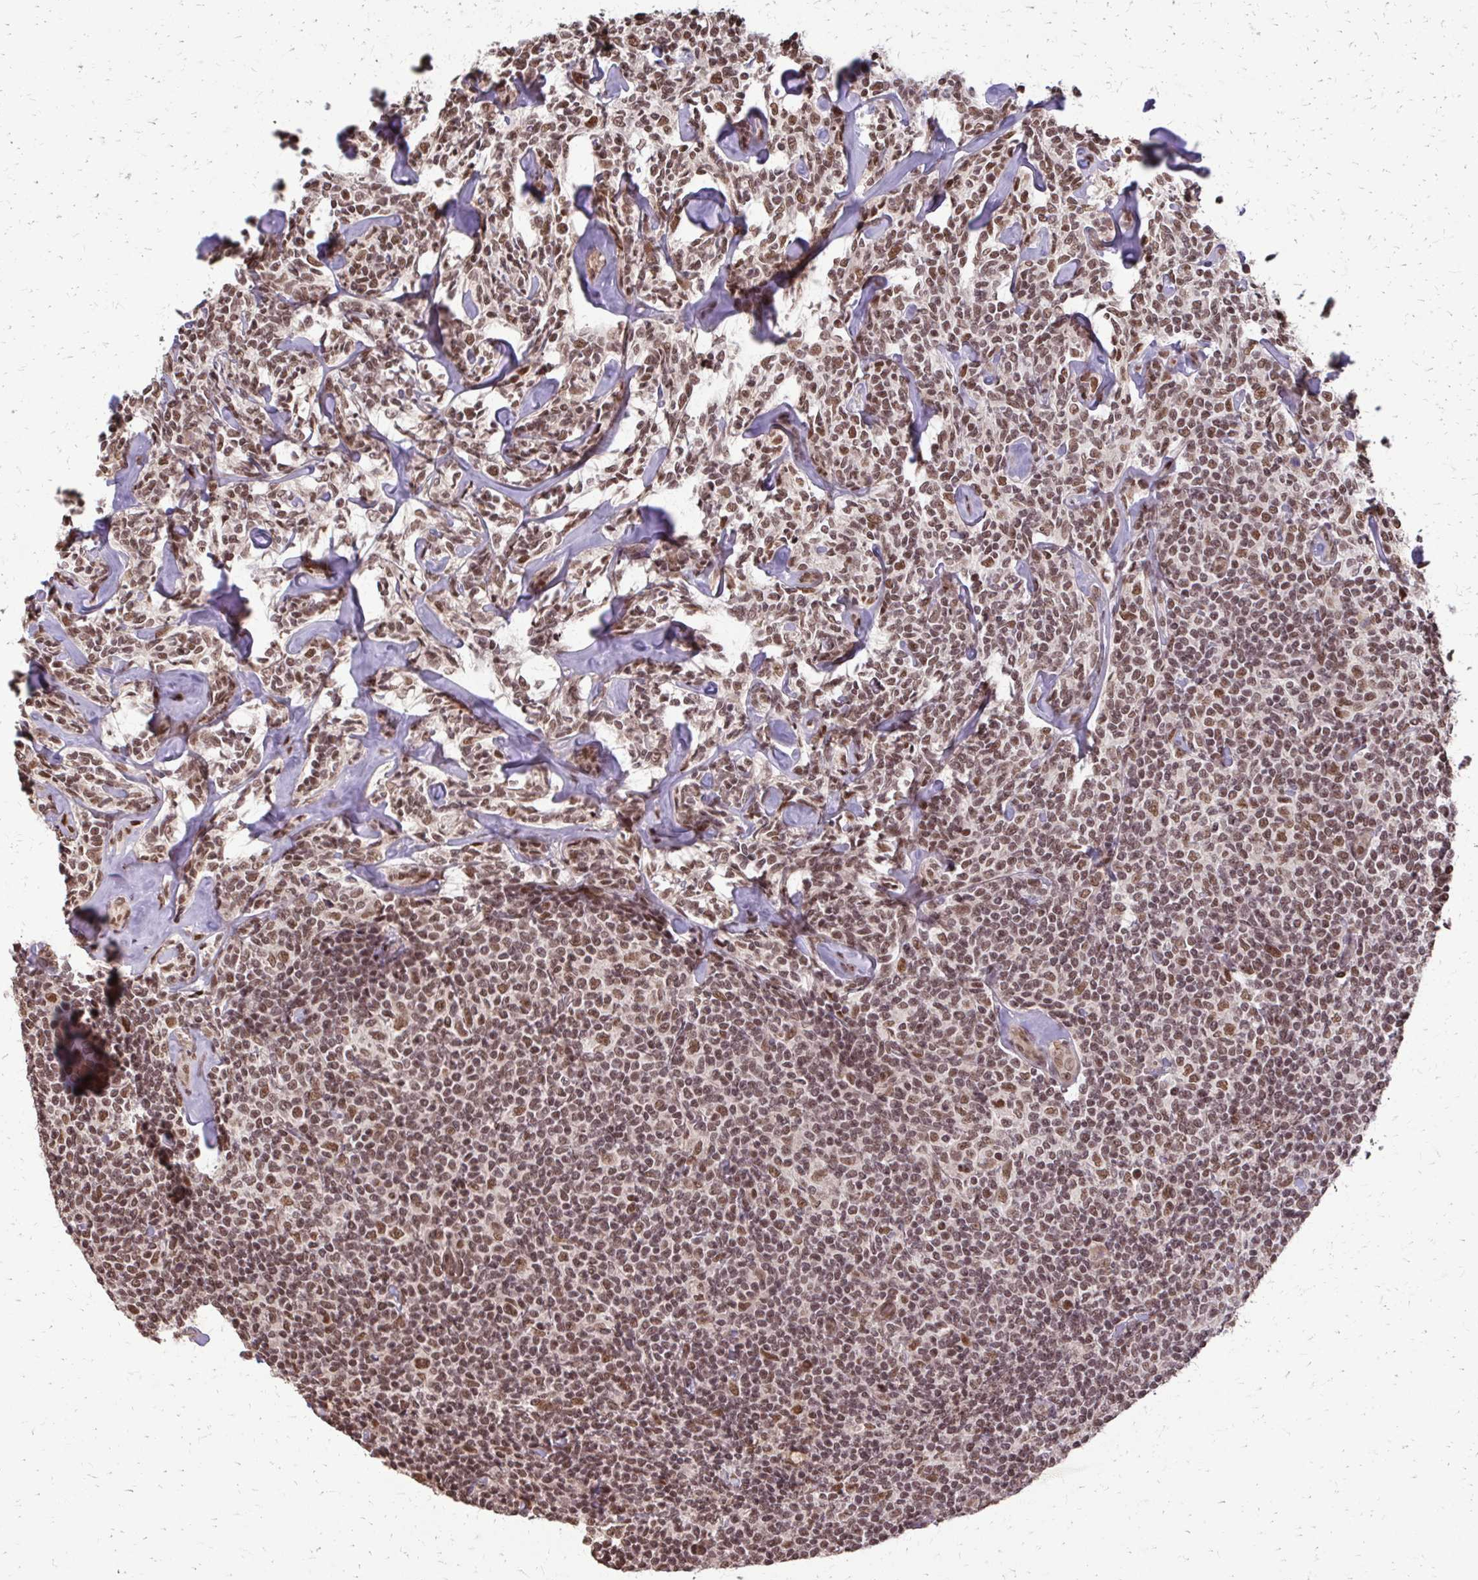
{"staining": {"intensity": "moderate", "quantity": ">75%", "location": "nuclear"}, "tissue": "lymphoma", "cell_type": "Tumor cells", "image_type": "cancer", "snomed": [{"axis": "morphology", "description": "Malignant lymphoma, non-Hodgkin's type, Low grade"}, {"axis": "topography", "description": "Lymph node"}], "caption": "Immunohistochemistry (IHC) of malignant lymphoma, non-Hodgkin's type (low-grade) exhibits medium levels of moderate nuclear expression in about >75% of tumor cells.", "gene": "SS18", "patient": {"sex": "female", "age": 56}}